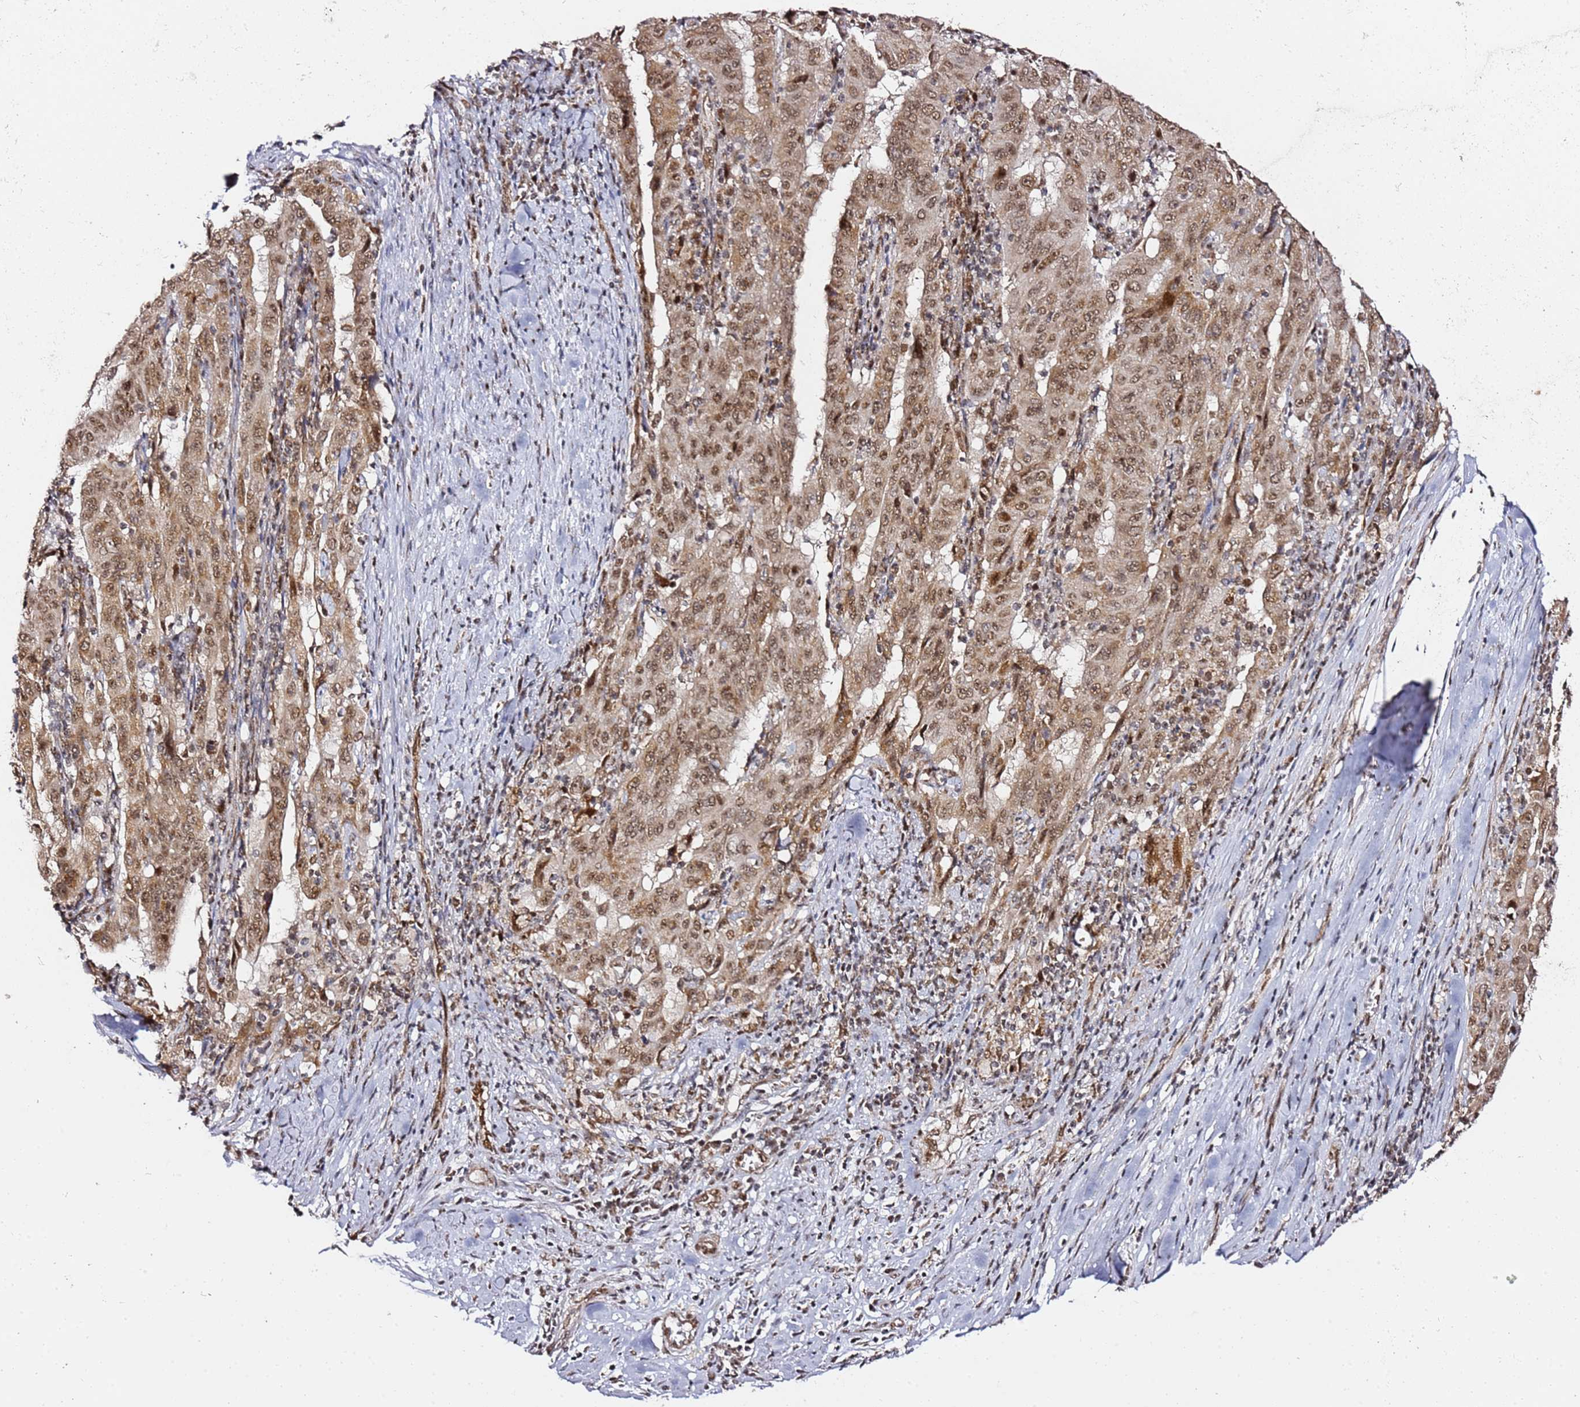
{"staining": {"intensity": "moderate", "quantity": ">75%", "location": "cytoplasmic/membranous,nuclear"}, "tissue": "pancreatic cancer", "cell_type": "Tumor cells", "image_type": "cancer", "snomed": [{"axis": "morphology", "description": "Adenocarcinoma, NOS"}, {"axis": "topography", "description": "Pancreas"}], "caption": "Immunohistochemistry of pancreatic cancer (adenocarcinoma) shows medium levels of moderate cytoplasmic/membranous and nuclear staining in approximately >75% of tumor cells.", "gene": "TP53AIP1", "patient": {"sex": "male", "age": 63}}